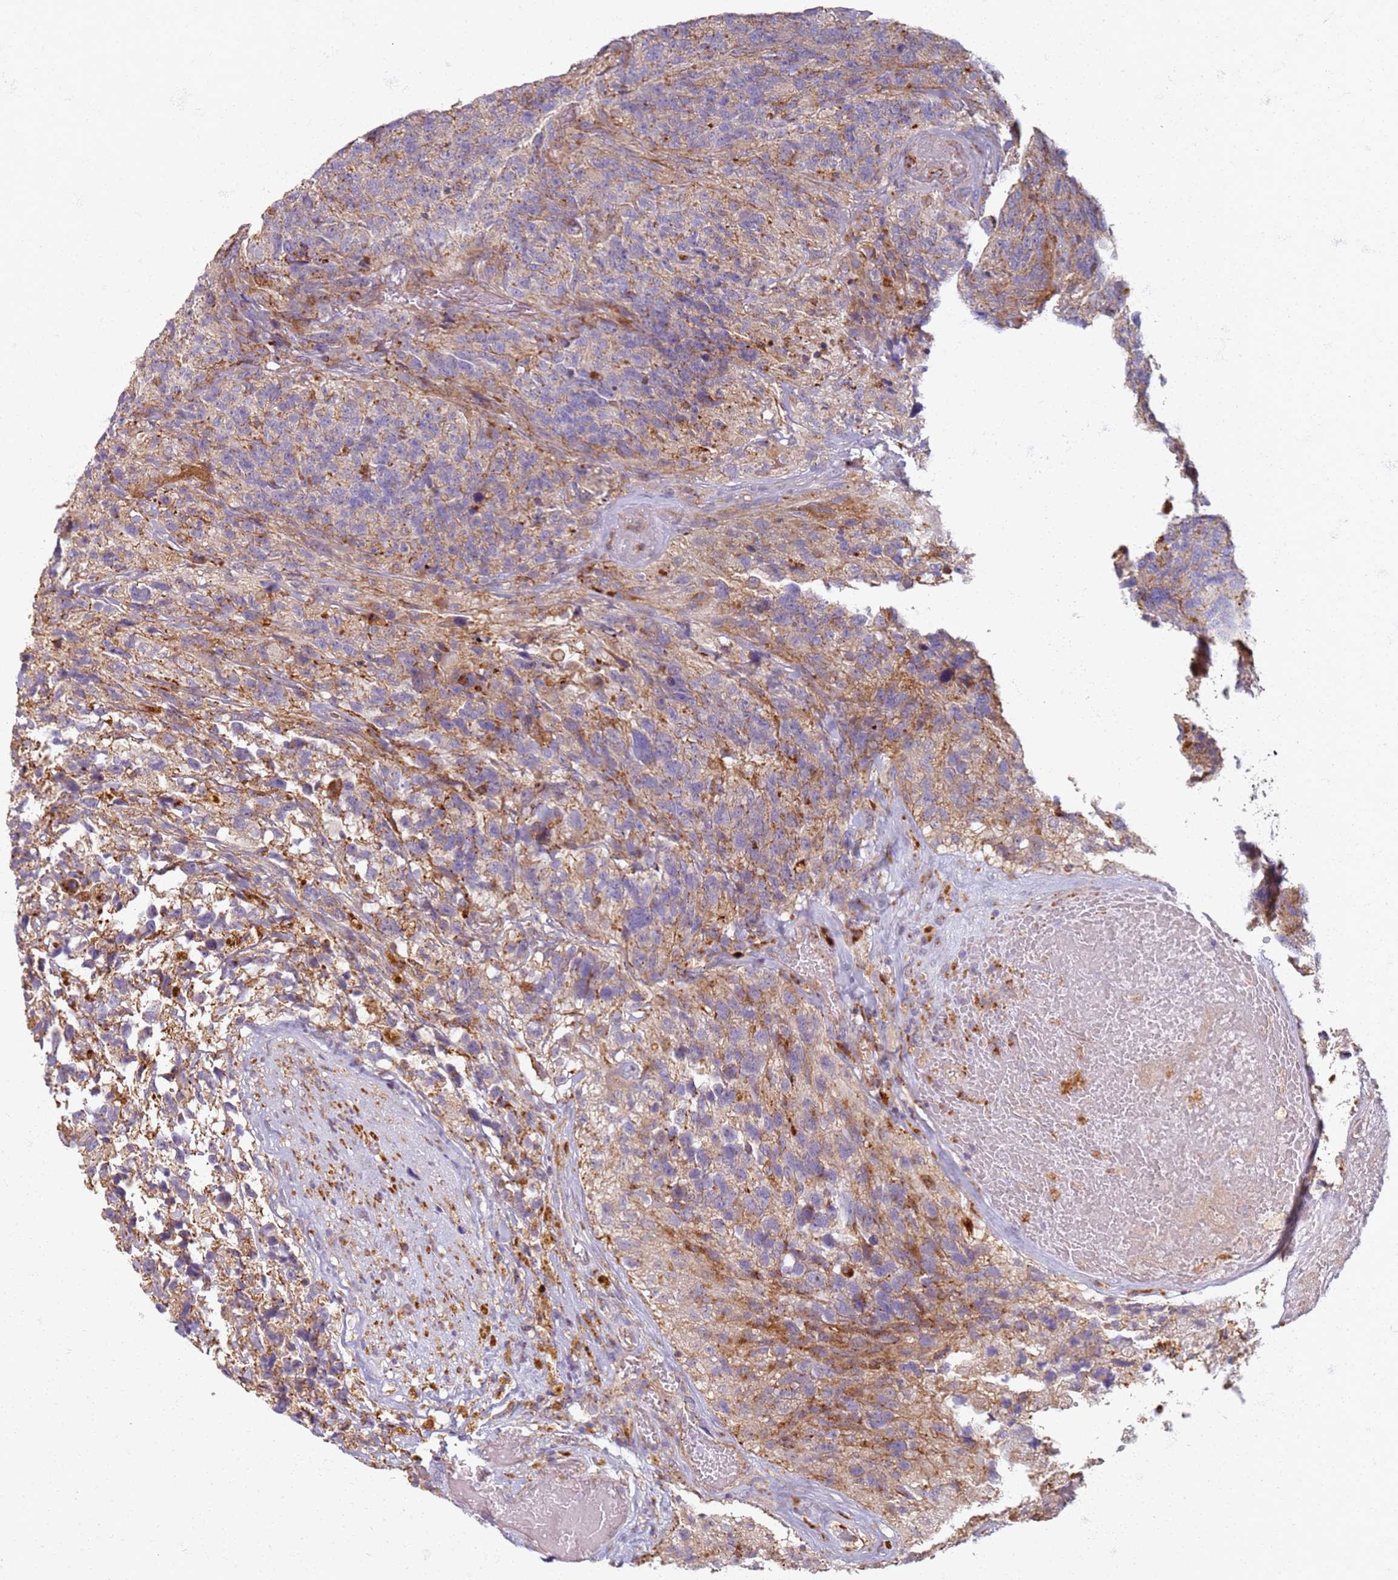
{"staining": {"intensity": "moderate", "quantity": "<25%", "location": "cytoplasmic/membranous"}, "tissue": "glioma", "cell_type": "Tumor cells", "image_type": "cancer", "snomed": [{"axis": "morphology", "description": "Glioma, malignant, High grade"}, {"axis": "topography", "description": "Brain"}], "caption": "A micrograph of glioma stained for a protein exhibits moderate cytoplasmic/membranous brown staining in tumor cells.", "gene": "PROKR2", "patient": {"sex": "male", "age": 69}}